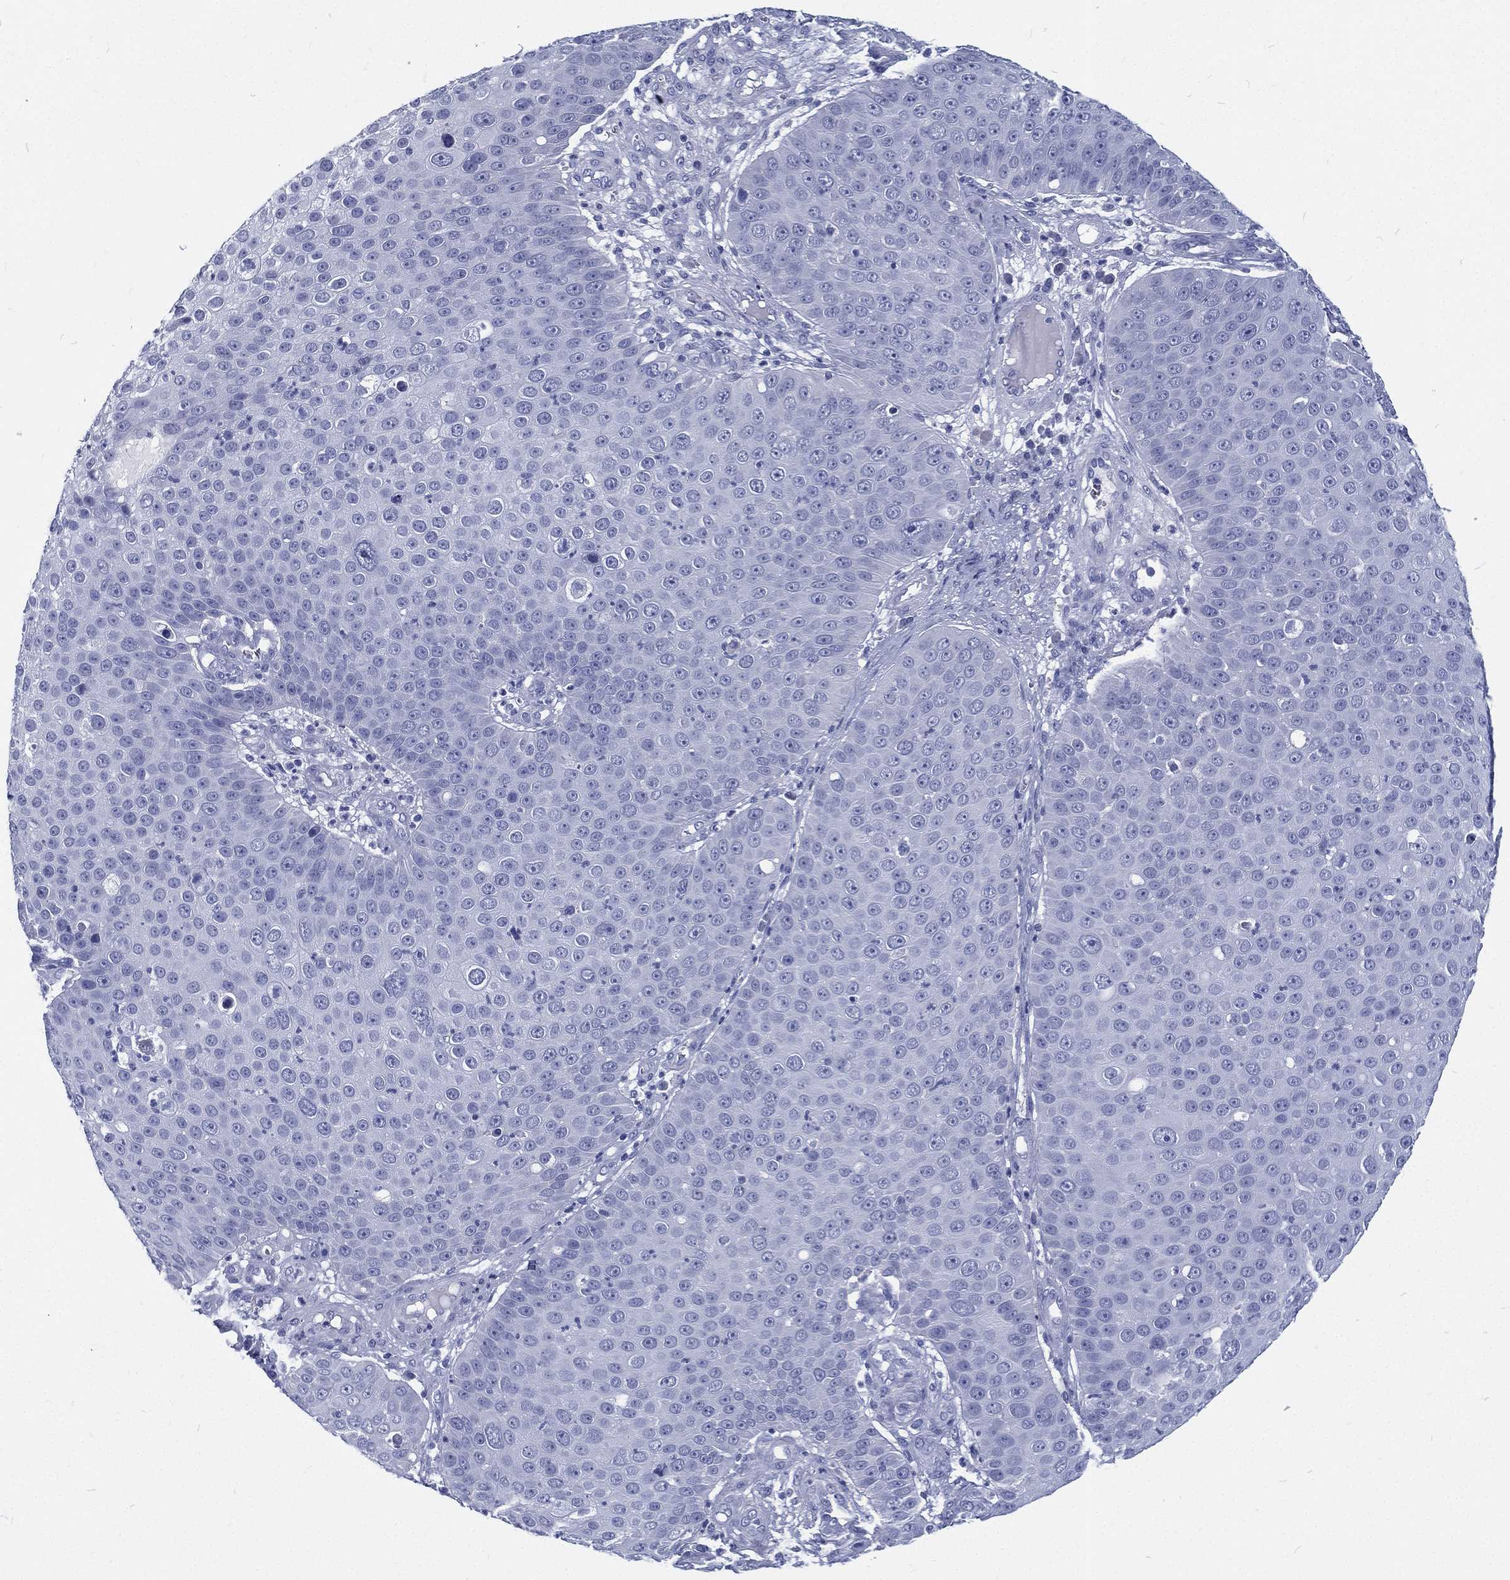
{"staining": {"intensity": "negative", "quantity": "none", "location": "none"}, "tissue": "skin cancer", "cell_type": "Tumor cells", "image_type": "cancer", "snomed": [{"axis": "morphology", "description": "Squamous cell carcinoma, NOS"}, {"axis": "topography", "description": "Skin"}], "caption": "High magnification brightfield microscopy of skin squamous cell carcinoma stained with DAB (3,3'-diaminobenzidine) (brown) and counterstained with hematoxylin (blue): tumor cells show no significant positivity.", "gene": "RSPH4A", "patient": {"sex": "male", "age": 71}}